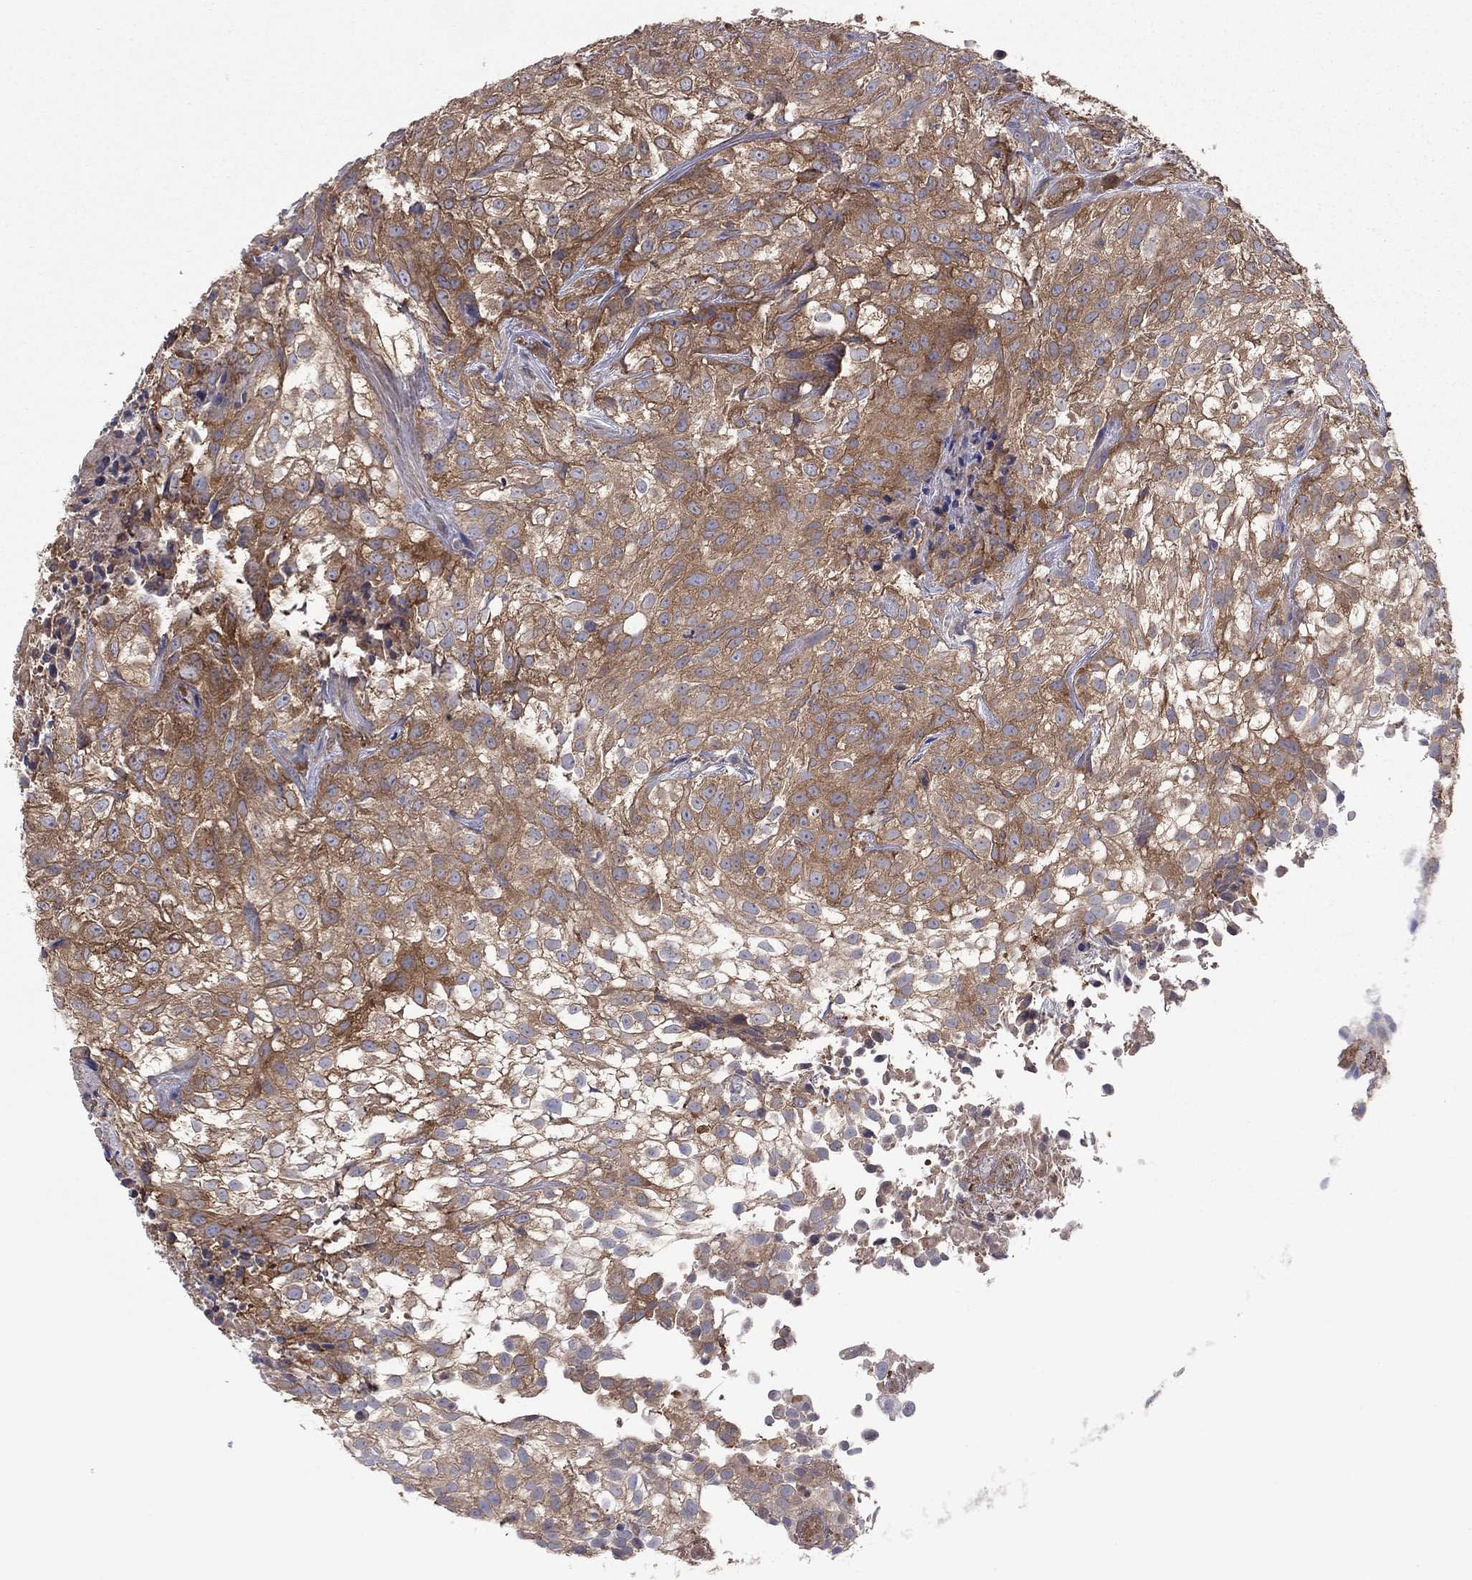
{"staining": {"intensity": "moderate", "quantity": ">75%", "location": "cytoplasmic/membranous"}, "tissue": "urothelial cancer", "cell_type": "Tumor cells", "image_type": "cancer", "snomed": [{"axis": "morphology", "description": "Urothelial carcinoma, High grade"}, {"axis": "topography", "description": "Urinary bladder"}], "caption": "The immunohistochemical stain highlights moderate cytoplasmic/membranous positivity in tumor cells of urothelial carcinoma (high-grade) tissue.", "gene": "RNF123", "patient": {"sex": "male", "age": 56}}